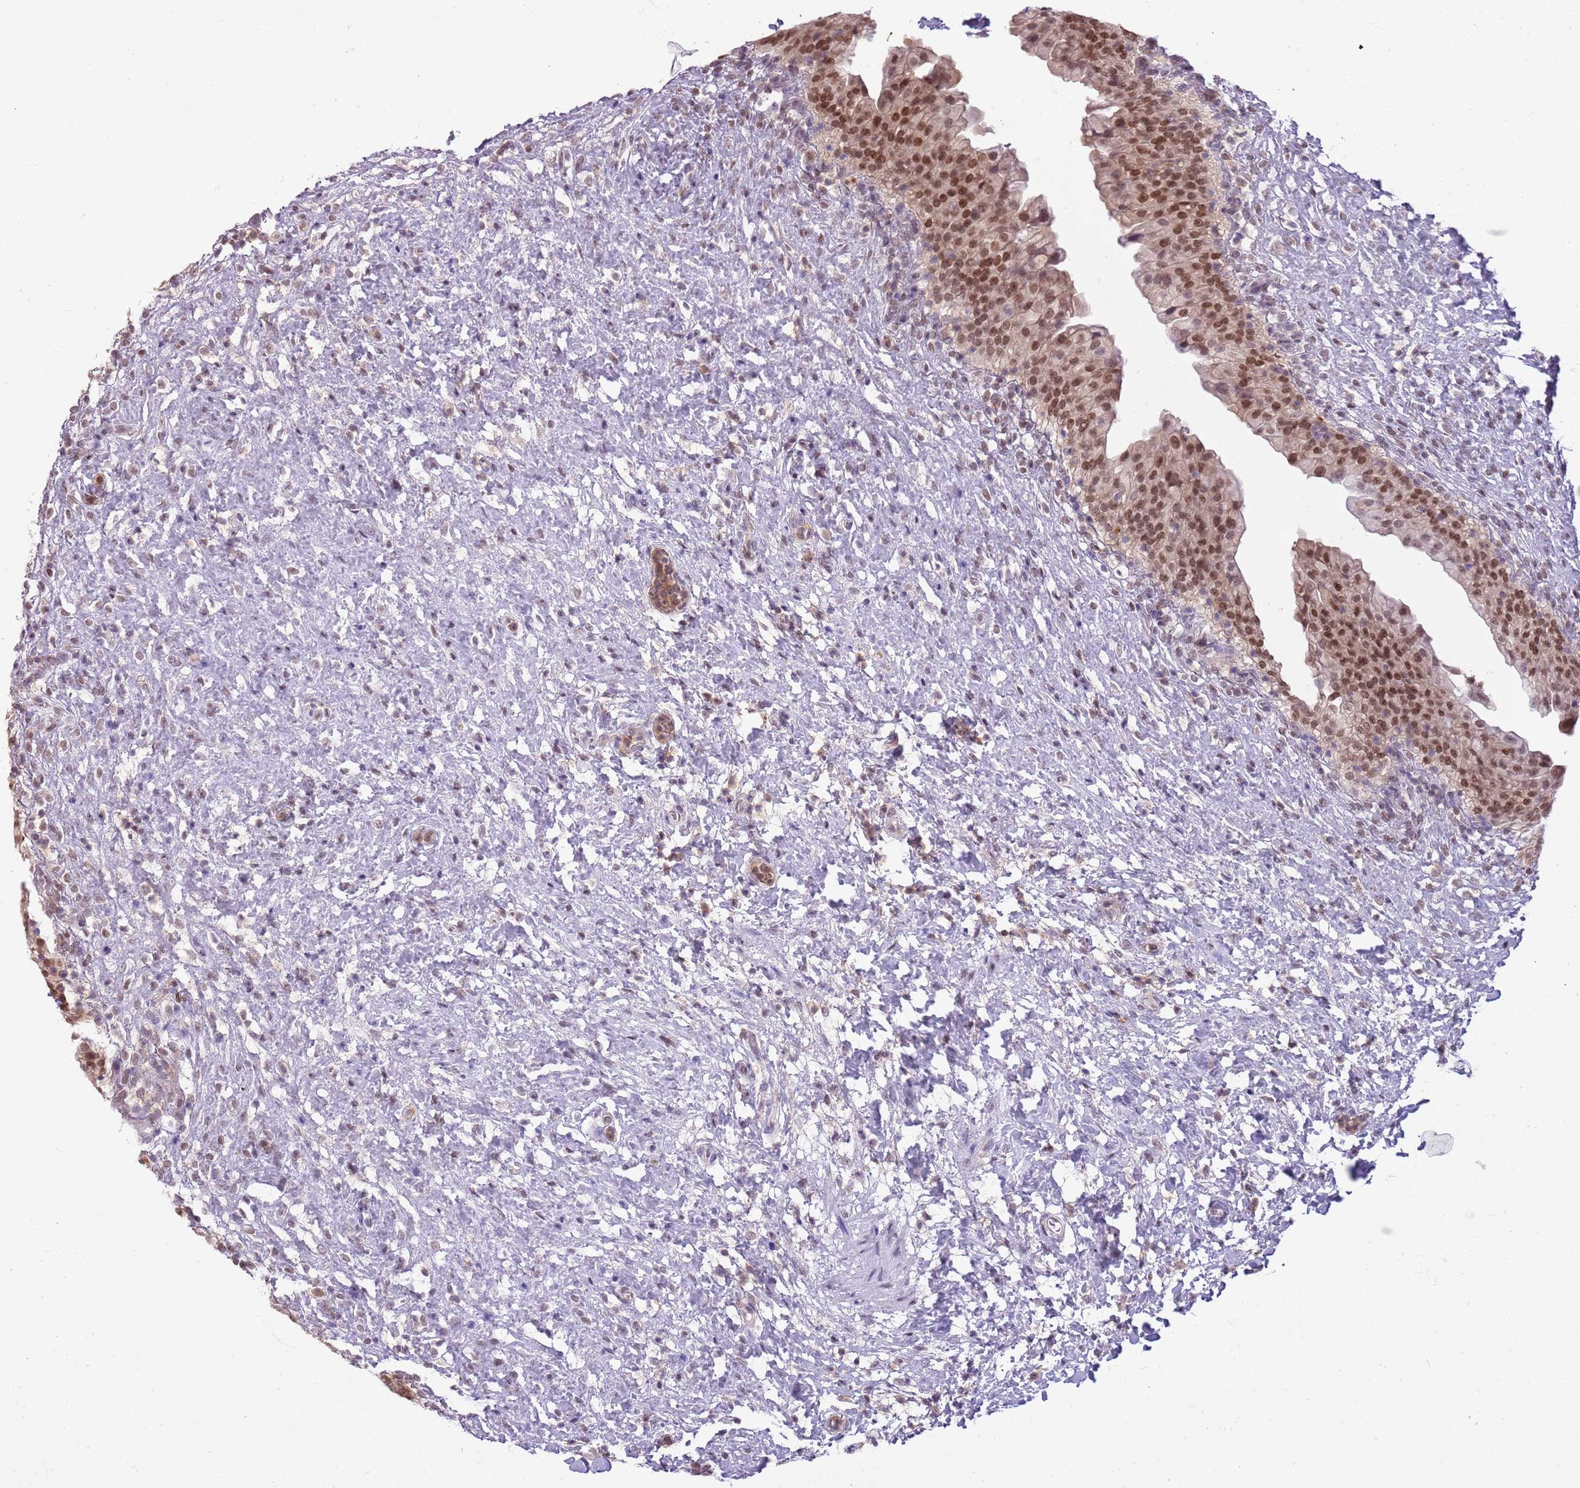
{"staining": {"intensity": "strong", "quantity": ">75%", "location": "nuclear"}, "tissue": "urinary bladder", "cell_type": "Urothelial cells", "image_type": "normal", "snomed": [{"axis": "morphology", "description": "Normal tissue, NOS"}, {"axis": "topography", "description": "Urinary bladder"}], "caption": "The photomicrograph demonstrates immunohistochemical staining of normal urinary bladder. There is strong nuclear positivity is appreciated in approximately >75% of urothelial cells.", "gene": "DHX32", "patient": {"sex": "female", "age": 27}}